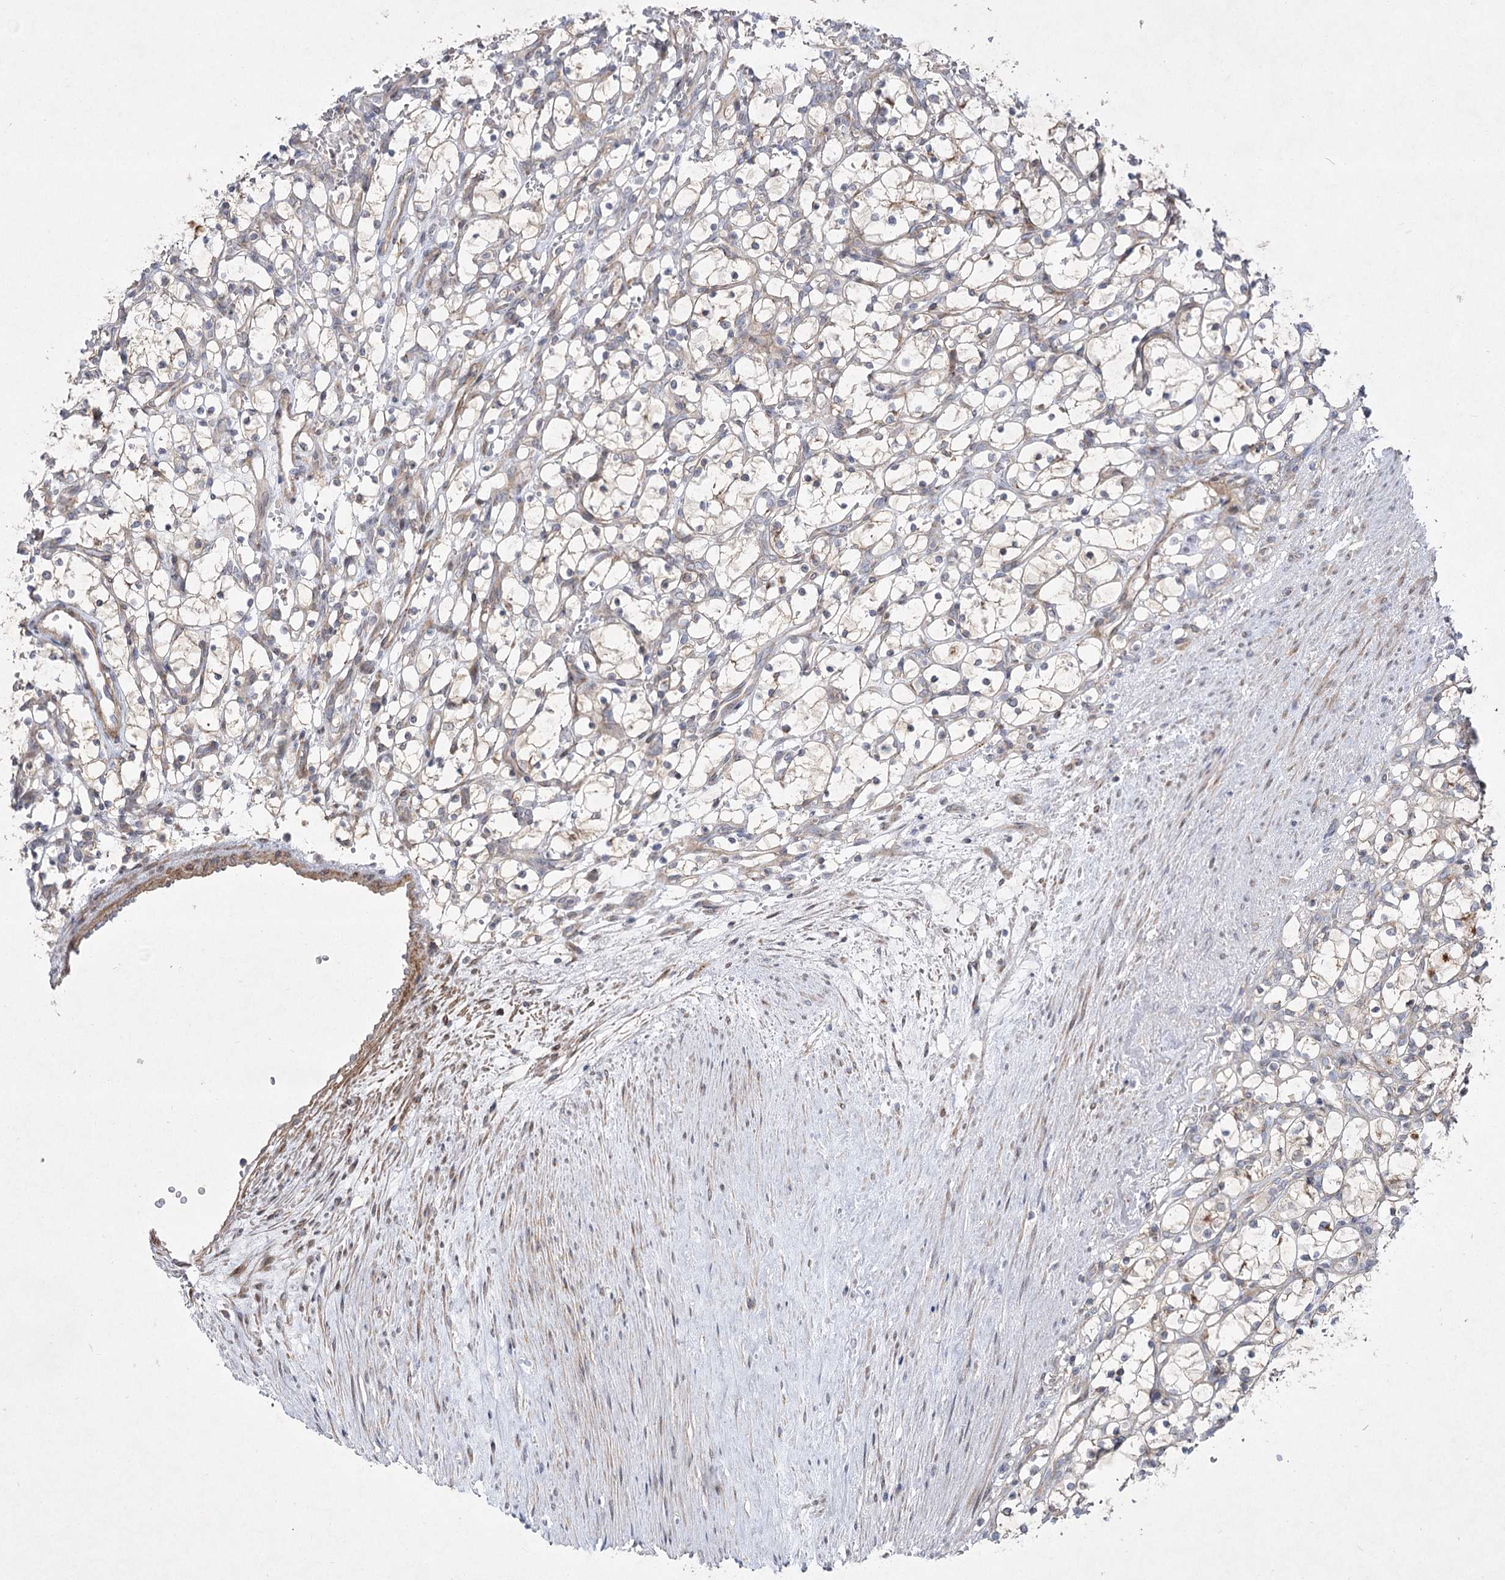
{"staining": {"intensity": "negative", "quantity": "none", "location": "none"}, "tissue": "renal cancer", "cell_type": "Tumor cells", "image_type": "cancer", "snomed": [{"axis": "morphology", "description": "Adenocarcinoma, NOS"}, {"axis": "topography", "description": "Kidney"}], "caption": "This is an immunohistochemistry (IHC) micrograph of renal cancer (adenocarcinoma). There is no positivity in tumor cells.", "gene": "SH3BP5L", "patient": {"sex": "female", "age": 69}}